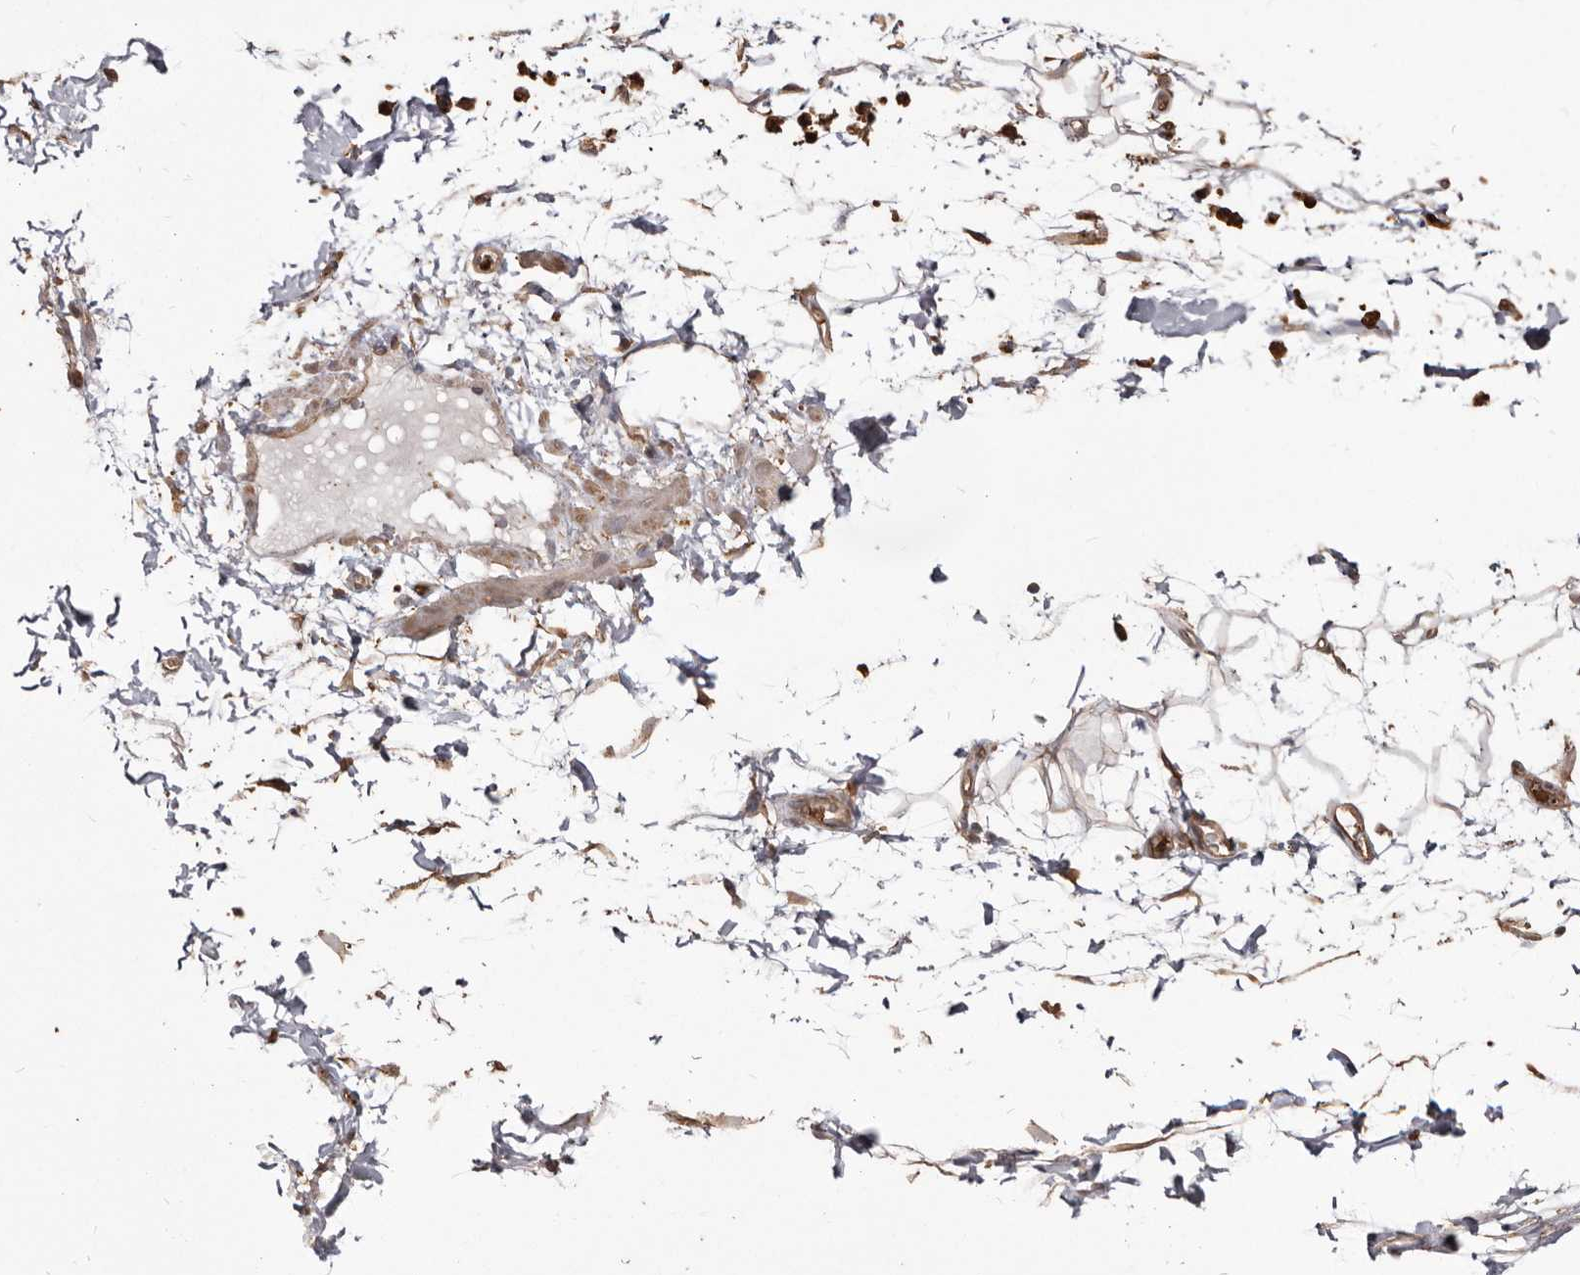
{"staining": {"intensity": "moderate", "quantity": "25%-75%", "location": "cytoplasmic/membranous"}, "tissue": "adipose tissue", "cell_type": "Adipocytes", "image_type": "normal", "snomed": [{"axis": "morphology", "description": "Normal tissue, NOS"}, {"axis": "morphology", "description": "Adenocarcinoma, NOS"}, {"axis": "topography", "description": "Pancreas"}, {"axis": "topography", "description": "Peripheral nerve tissue"}], "caption": "High-power microscopy captured an immunohistochemistry (IHC) micrograph of normal adipose tissue, revealing moderate cytoplasmic/membranous positivity in approximately 25%-75% of adipocytes. (brown staining indicates protein expression, while blue staining denotes nuclei).", "gene": "PKM", "patient": {"sex": "male", "age": 59}}